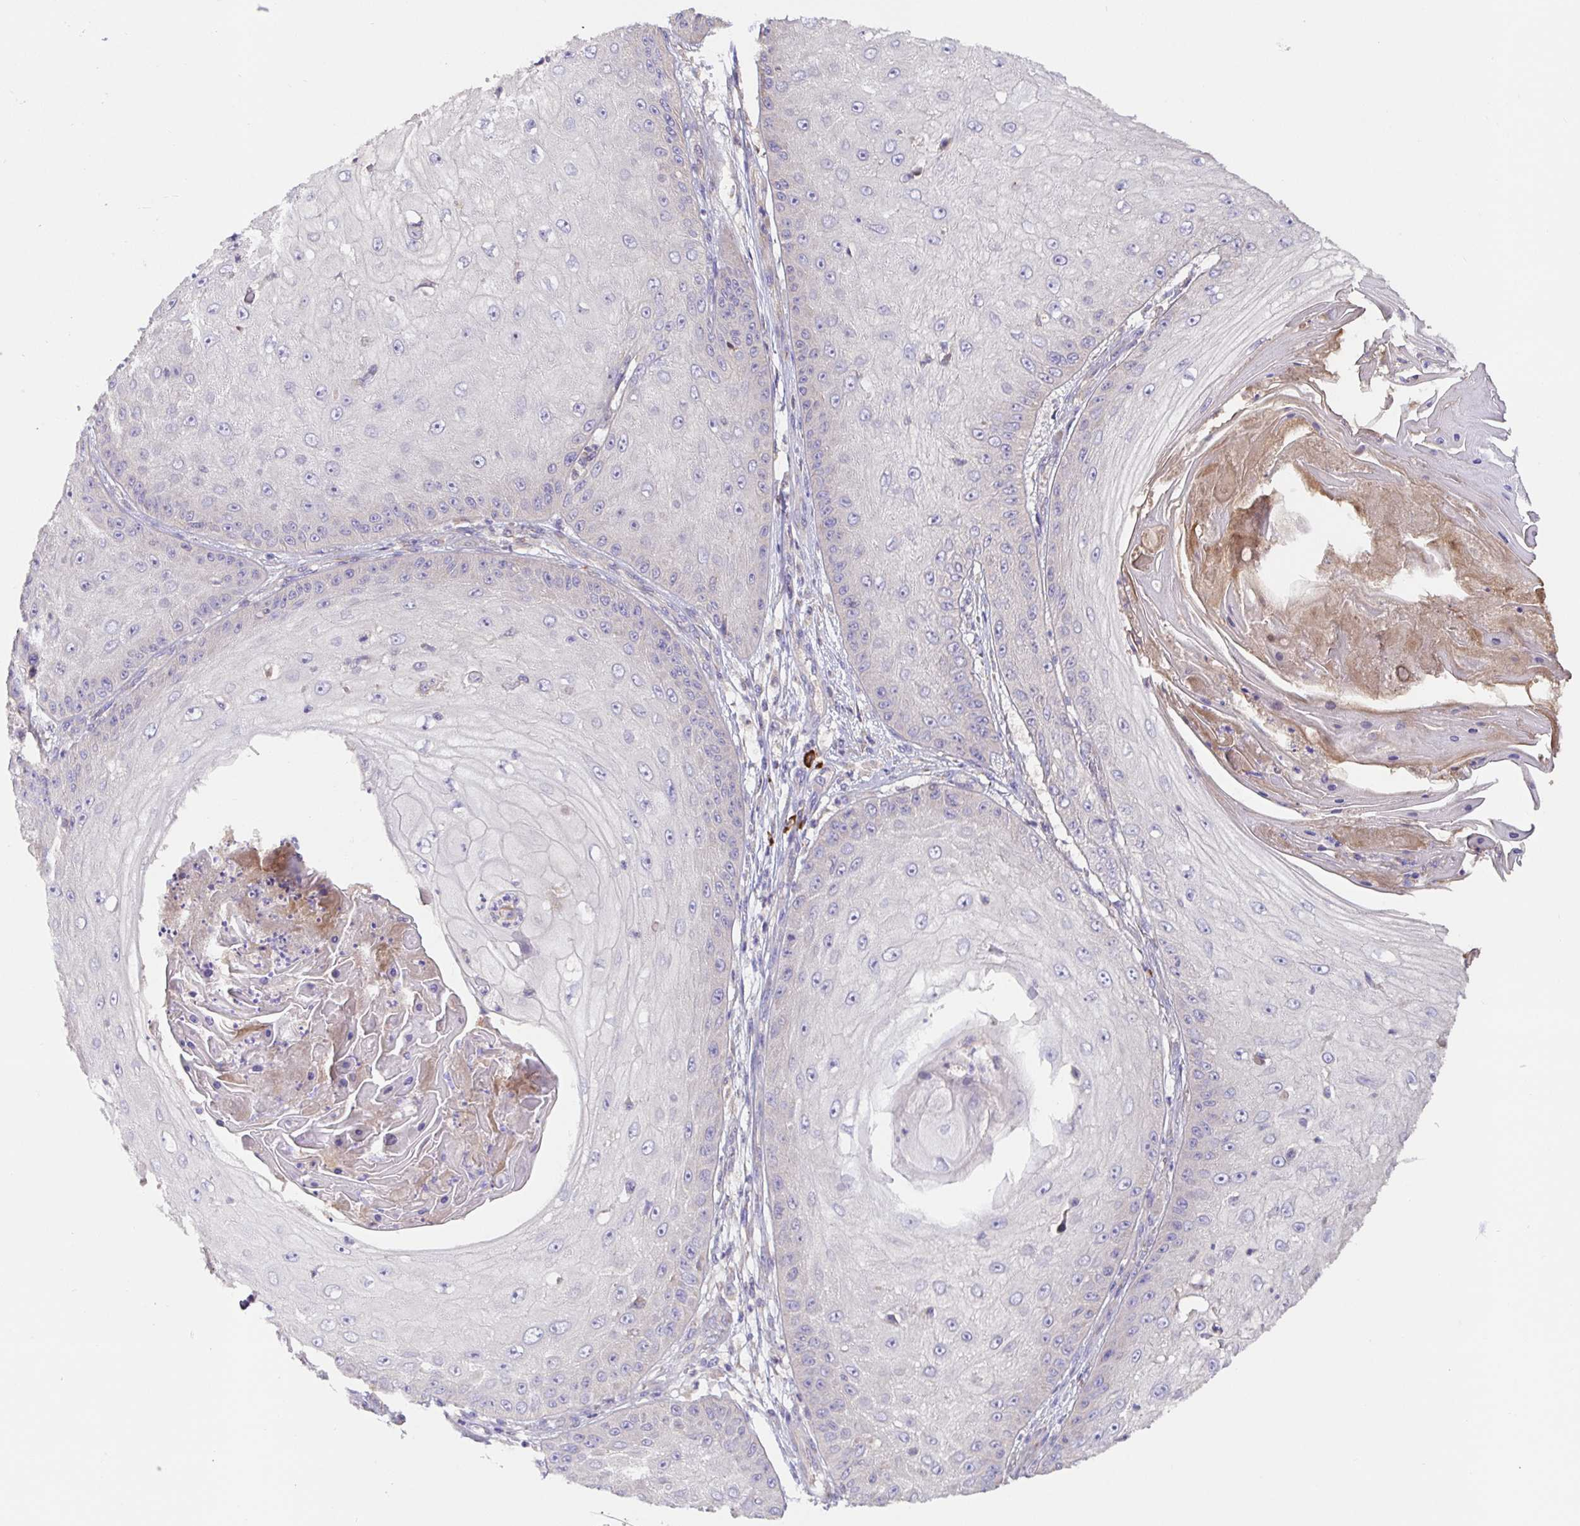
{"staining": {"intensity": "negative", "quantity": "none", "location": "none"}, "tissue": "skin cancer", "cell_type": "Tumor cells", "image_type": "cancer", "snomed": [{"axis": "morphology", "description": "Squamous cell carcinoma, NOS"}, {"axis": "topography", "description": "Skin"}], "caption": "An image of human skin cancer is negative for staining in tumor cells. Nuclei are stained in blue.", "gene": "HAGH", "patient": {"sex": "male", "age": 70}}